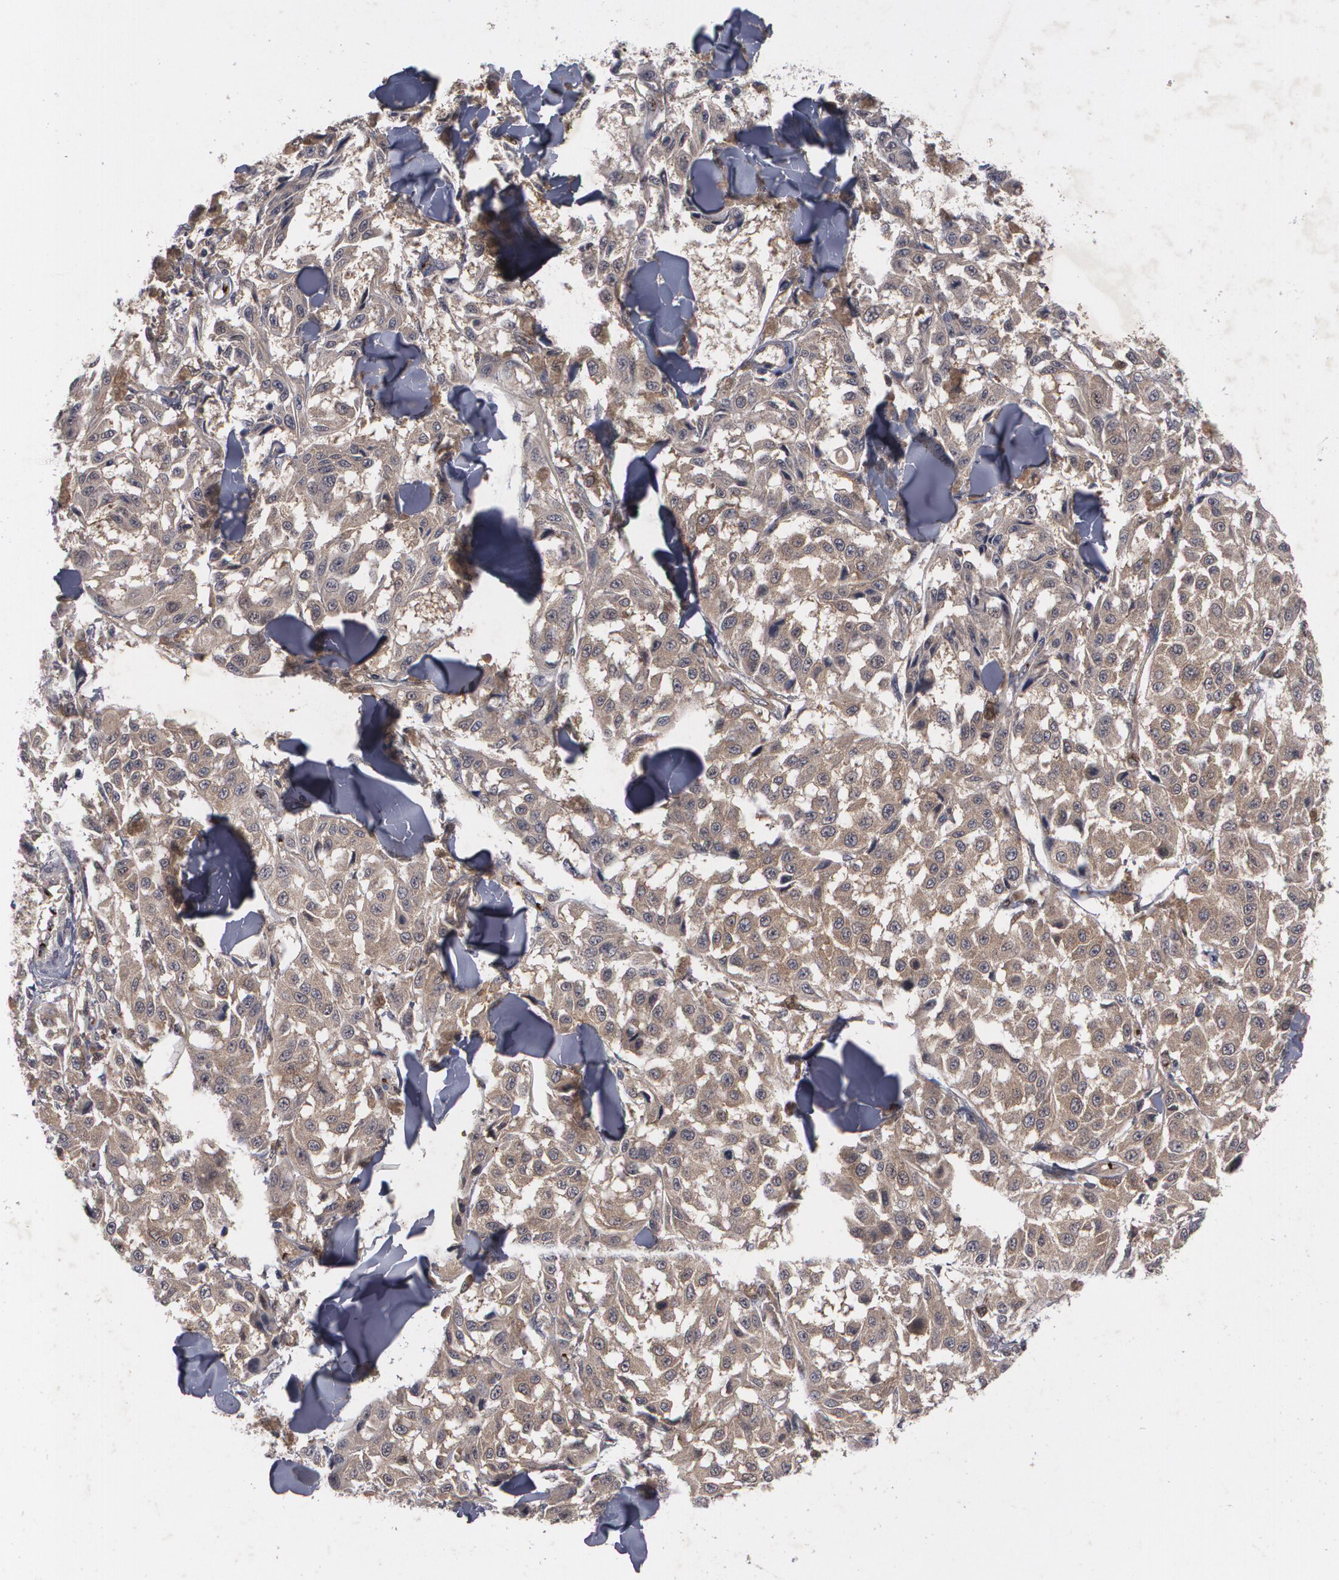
{"staining": {"intensity": "weak", "quantity": "<25%", "location": "cytoplasmic/membranous"}, "tissue": "melanoma", "cell_type": "Tumor cells", "image_type": "cancer", "snomed": [{"axis": "morphology", "description": "Malignant melanoma, NOS"}, {"axis": "topography", "description": "Skin"}], "caption": "Tumor cells show no significant positivity in melanoma.", "gene": "HTT", "patient": {"sex": "female", "age": 64}}